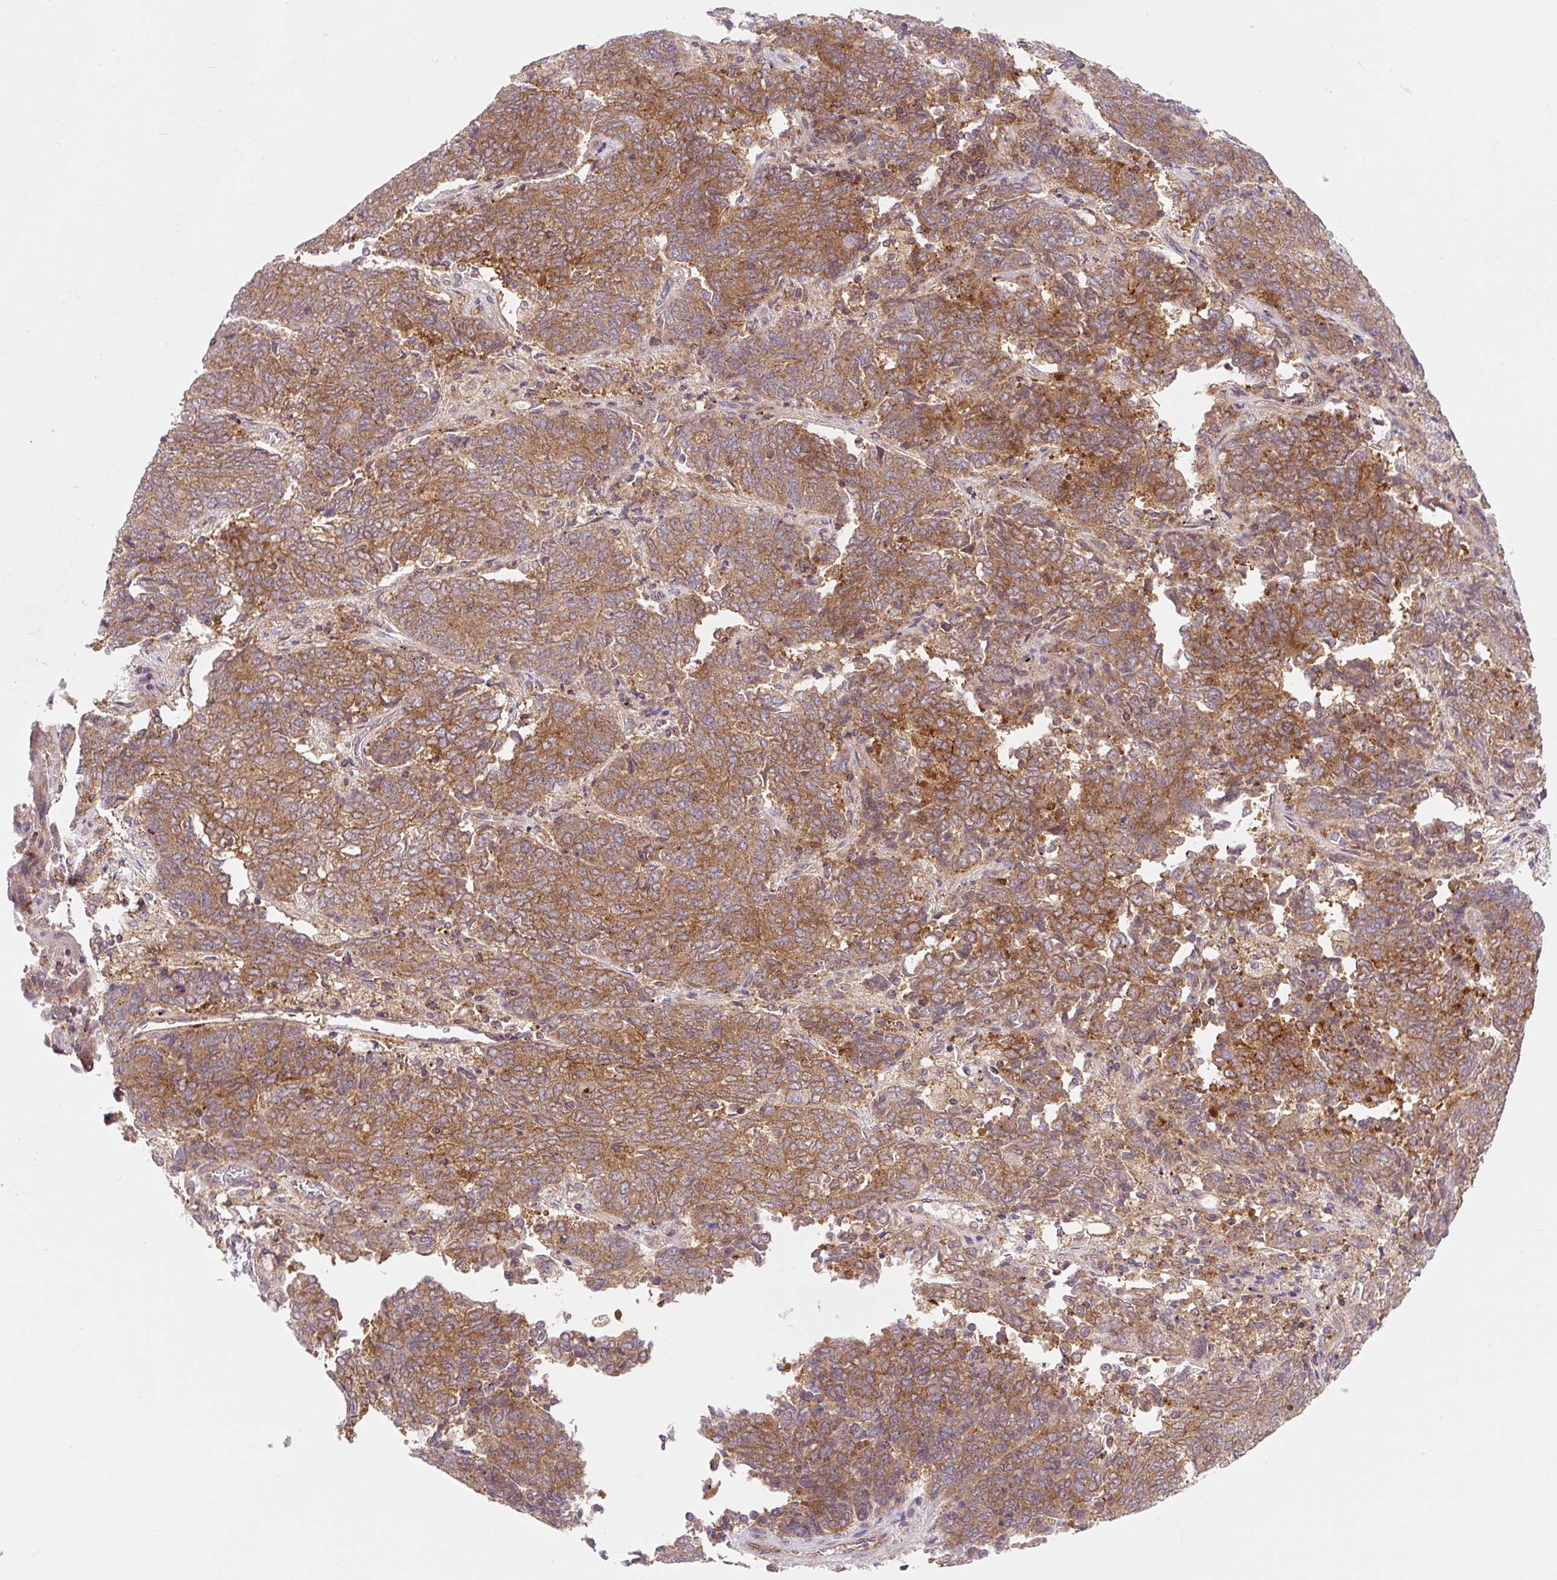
{"staining": {"intensity": "moderate", "quantity": ">75%", "location": "cytoplasmic/membranous"}, "tissue": "endometrial cancer", "cell_type": "Tumor cells", "image_type": "cancer", "snomed": [{"axis": "morphology", "description": "Adenocarcinoma, NOS"}, {"axis": "topography", "description": "Endometrium"}], "caption": "Human endometrial adenocarcinoma stained with a brown dye displays moderate cytoplasmic/membranous positive staining in approximately >75% of tumor cells.", "gene": "VPS4A", "patient": {"sex": "female", "age": 80}}